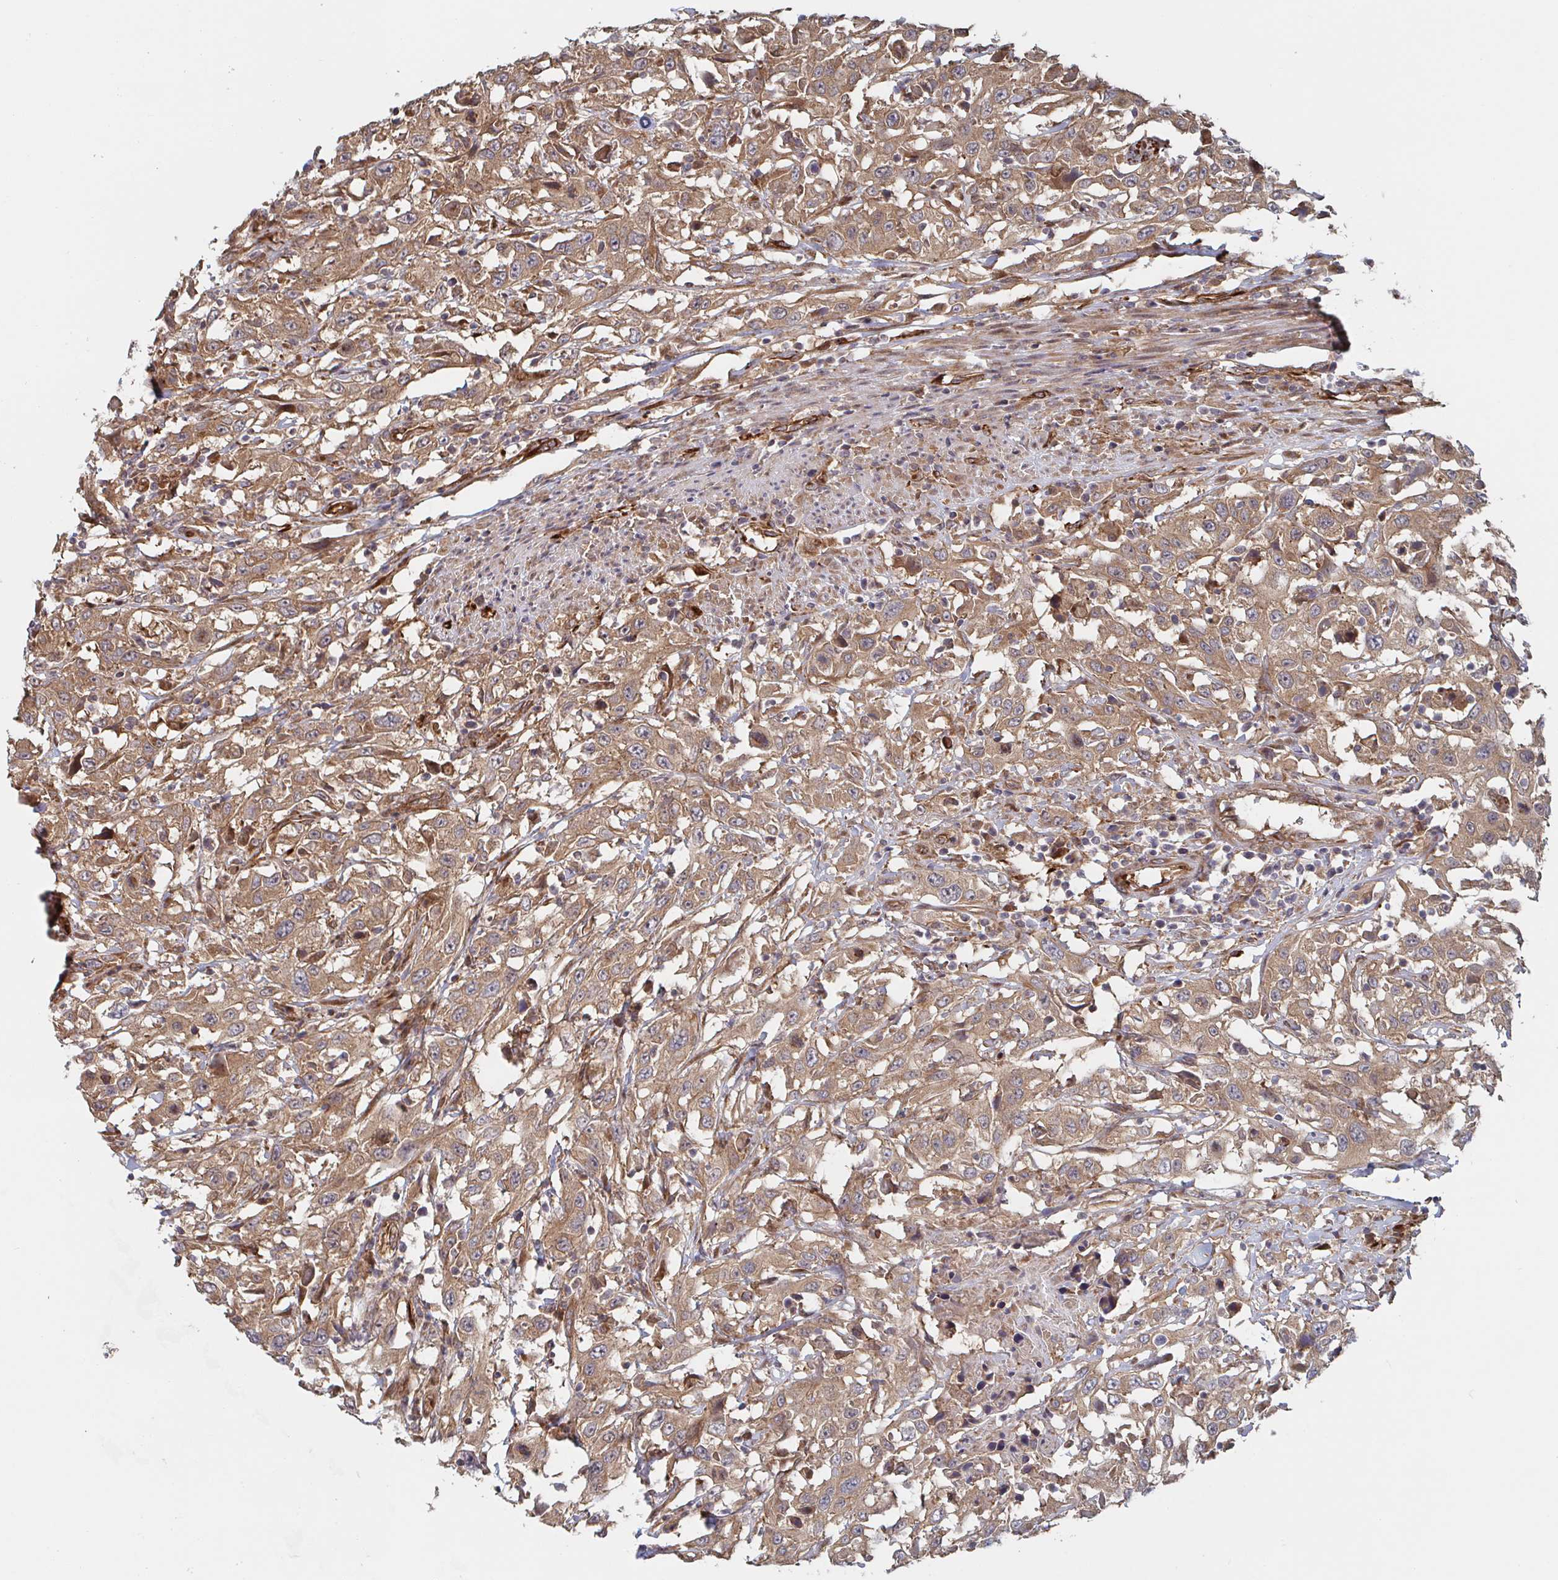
{"staining": {"intensity": "weak", "quantity": ">75%", "location": "cytoplasmic/membranous"}, "tissue": "urothelial cancer", "cell_type": "Tumor cells", "image_type": "cancer", "snomed": [{"axis": "morphology", "description": "Urothelial carcinoma, High grade"}, {"axis": "topography", "description": "Urinary bladder"}], "caption": "Tumor cells demonstrate low levels of weak cytoplasmic/membranous expression in approximately >75% of cells in urothelial cancer.", "gene": "DVL3", "patient": {"sex": "male", "age": 61}}